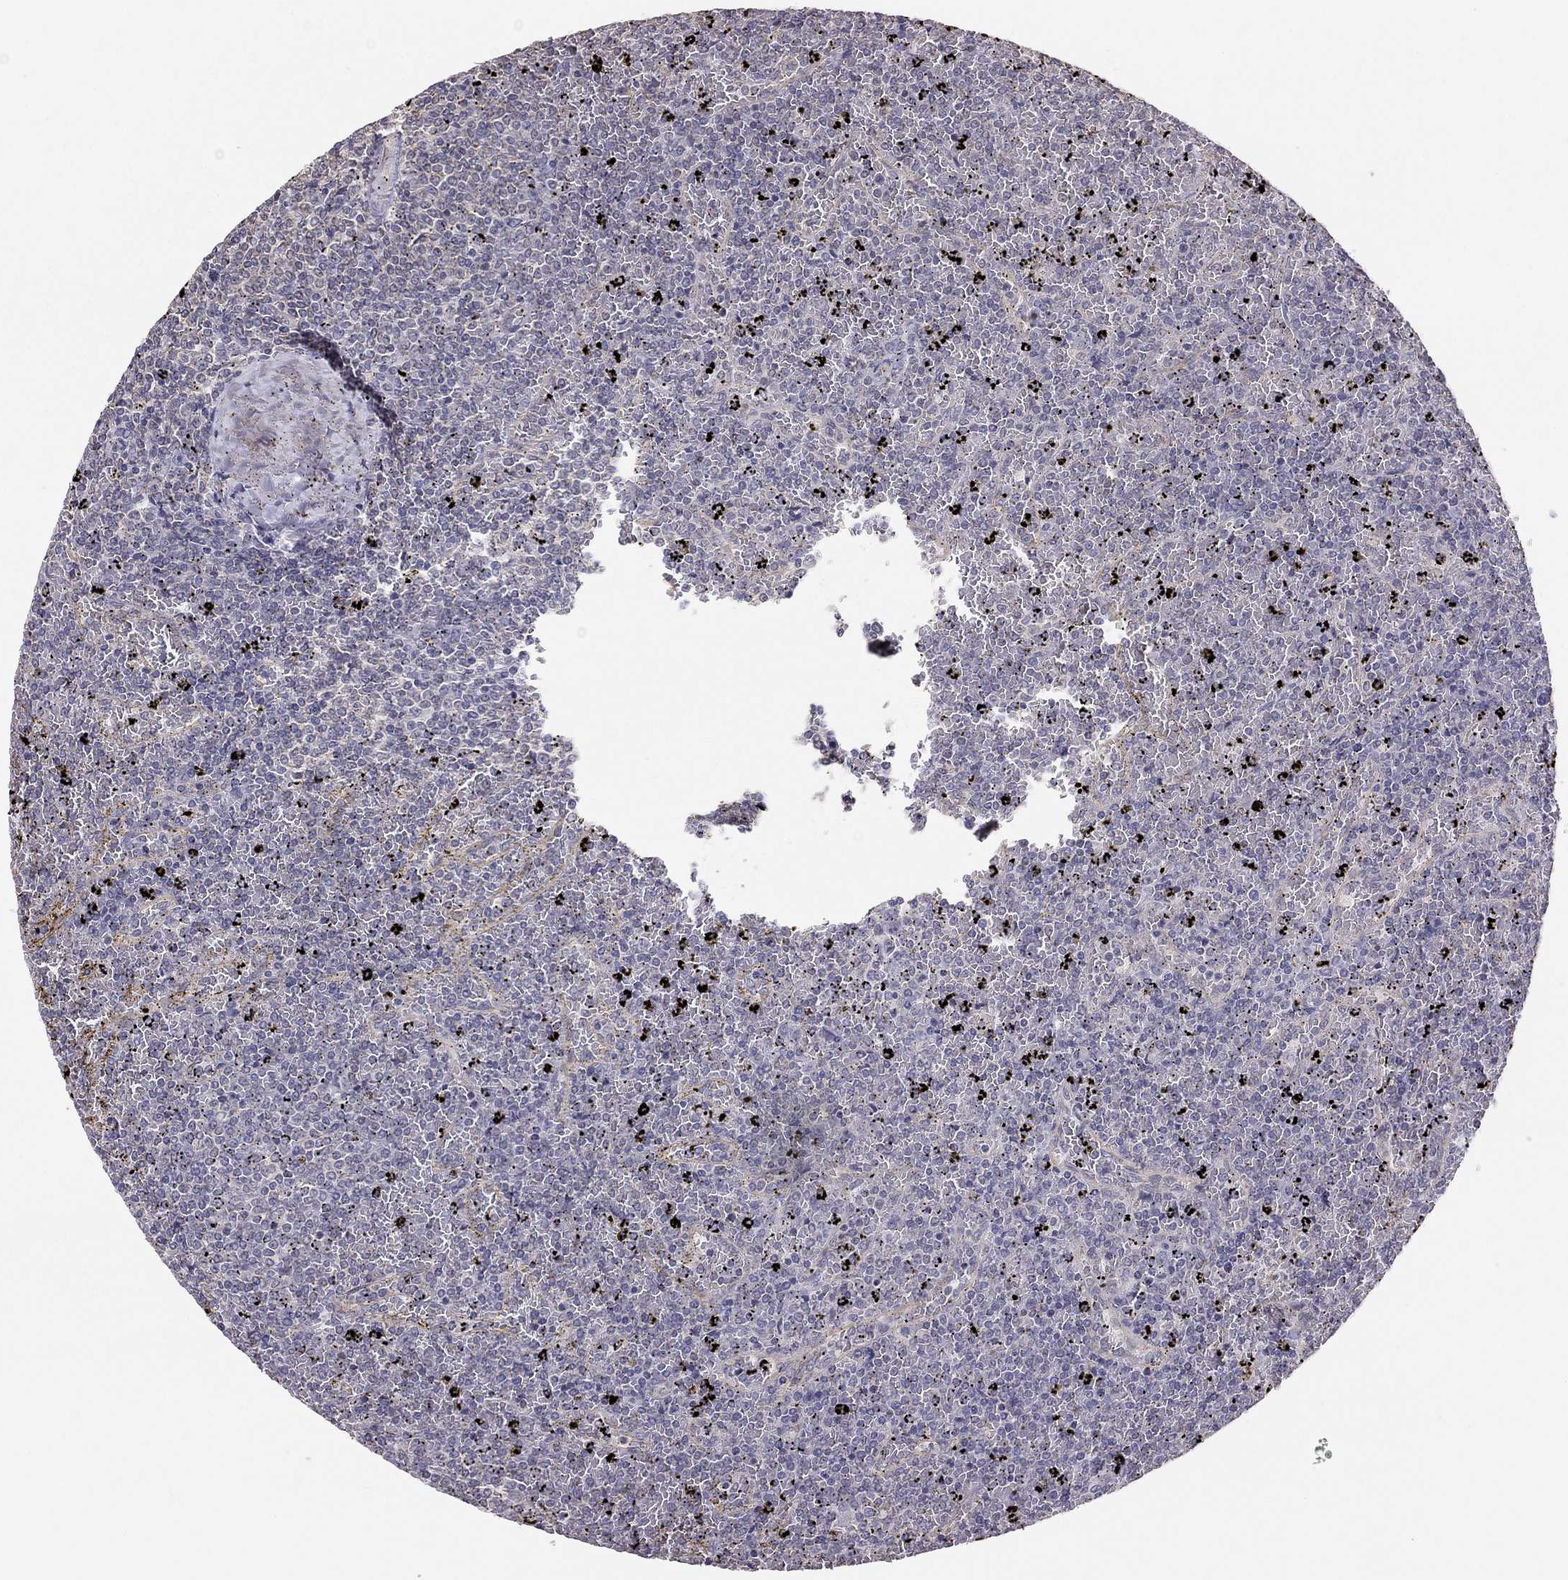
{"staining": {"intensity": "negative", "quantity": "none", "location": "none"}, "tissue": "lymphoma", "cell_type": "Tumor cells", "image_type": "cancer", "snomed": [{"axis": "morphology", "description": "Malignant lymphoma, non-Hodgkin's type, Low grade"}, {"axis": "topography", "description": "Spleen"}], "caption": "The histopathology image demonstrates no staining of tumor cells in malignant lymphoma, non-Hodgkin's type (low-grade).", "gene": "LRIT3", "patient": {"sex": "female", "age": 77}}